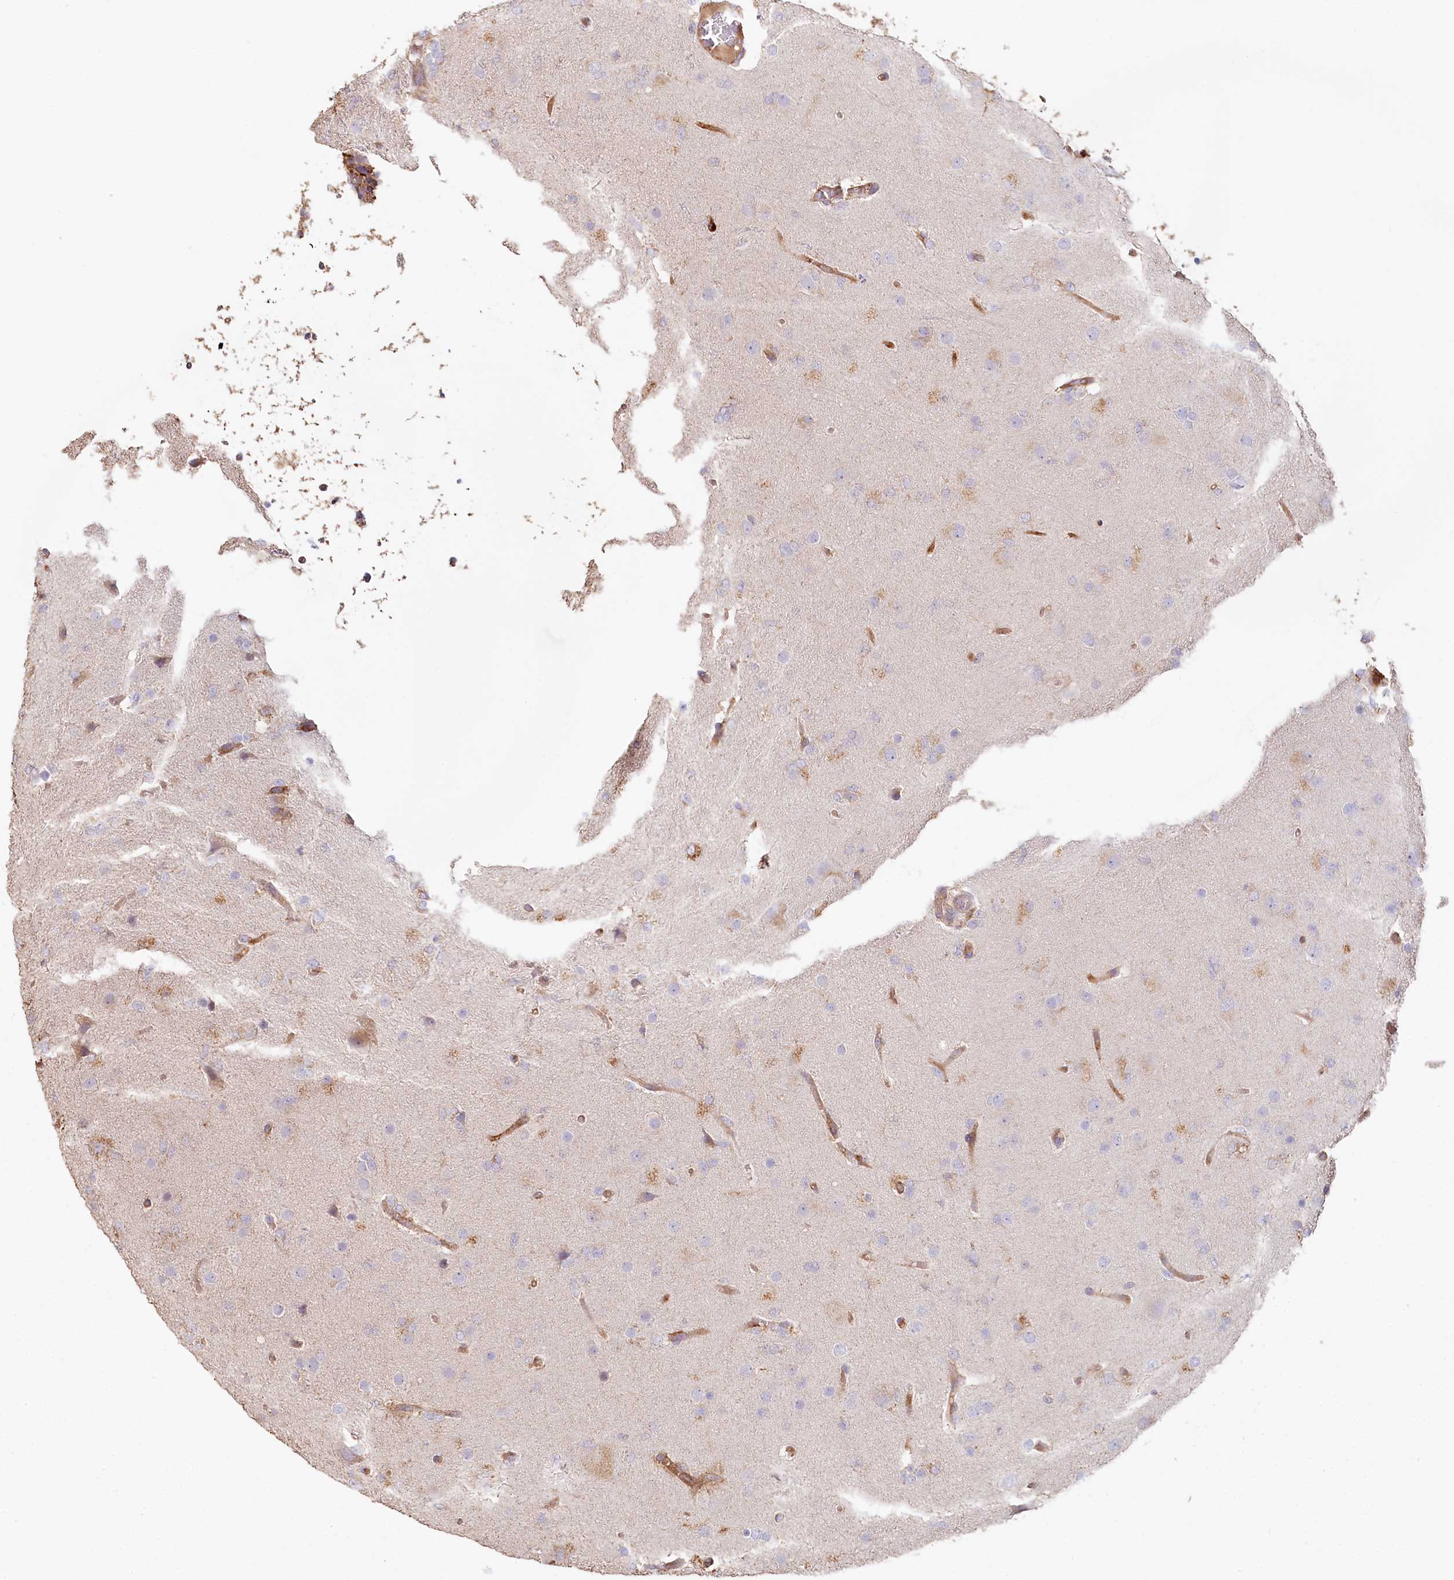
{"staining": {"intensity": "moderate", "quantity": "25%-75%", "location": "cytoplasmic/membranous"}, "tissue": "glioma", "cell_type": "Tumor cells", "image_type": "cancer", "snomed": [{"axis": "morphology", "description": "Glioma, malignant, High grade"}, {"axis": "topography", "description": "Brain"}], "caption": "Immunohistochemical staining of glioma demonstrates moderate cytoplasmic/membranous protein positivity in approximately 25%-75% of tumor cells.", "gene": "RBP5", "patient": {"sex": "female", "age": 74}}